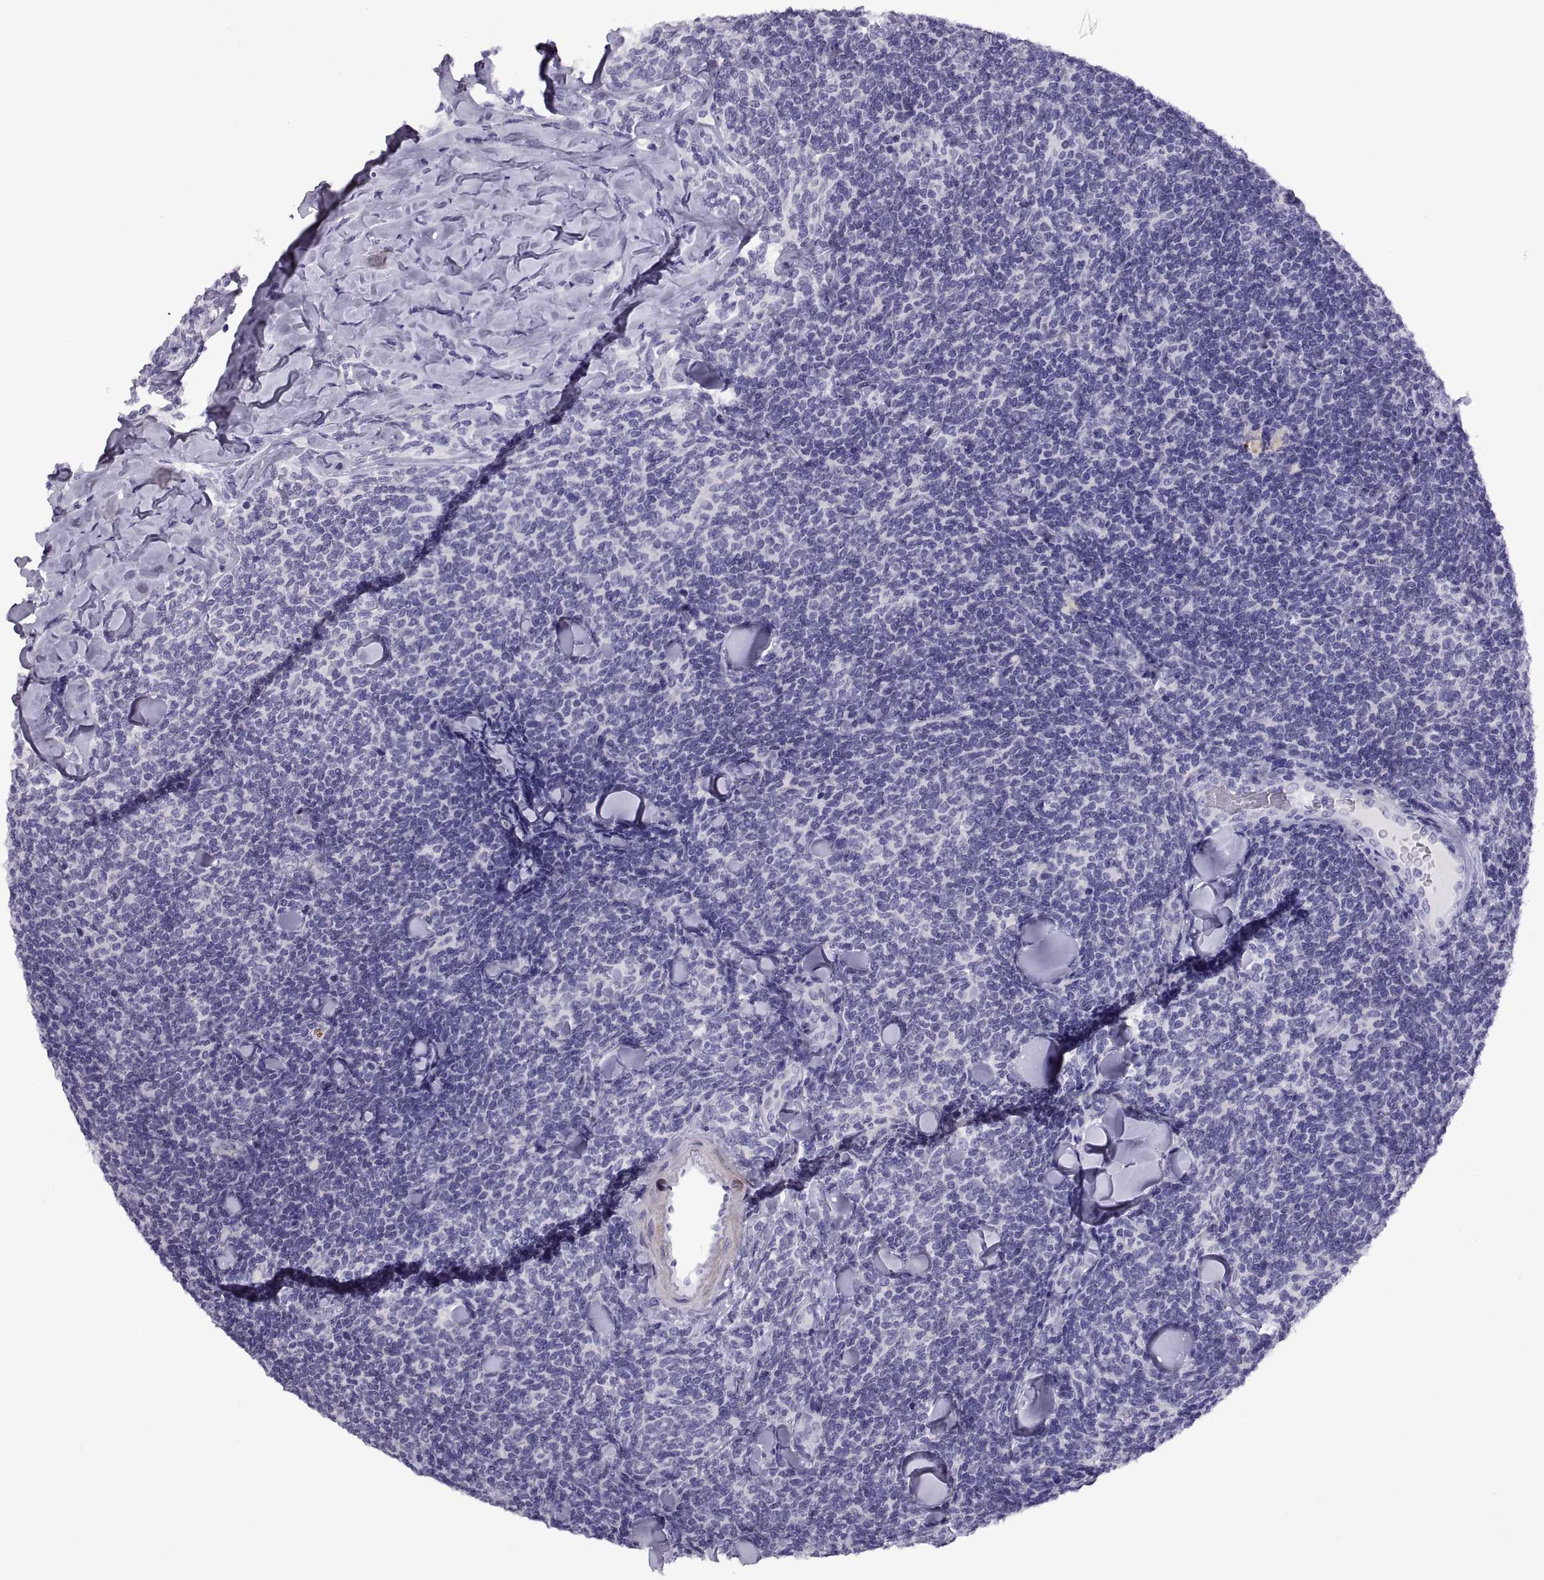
{"staining": {"intensity": "negative", "quantity": "none", "location": "none"}, "tissue": "lymphoma", "cell_type": "Tumor cells", "image_type": "cancer", "snomed": [{"axis": "morphology", "description": "Malignant lymphoma, non-Hodgkin's type, Low grade"}, {"axis": "topography", "description": "Lymph node"}], "caption": "High magnification brightfield microscopy of low-grade malignant lymphoma, non-Hodgkin's type stained with DAB (brown) and counterstained with hematoxylin (blue): tumor cells show no significant expression.", "gene": "RGS20", "patient": {"sex": "female", "age": 56}}